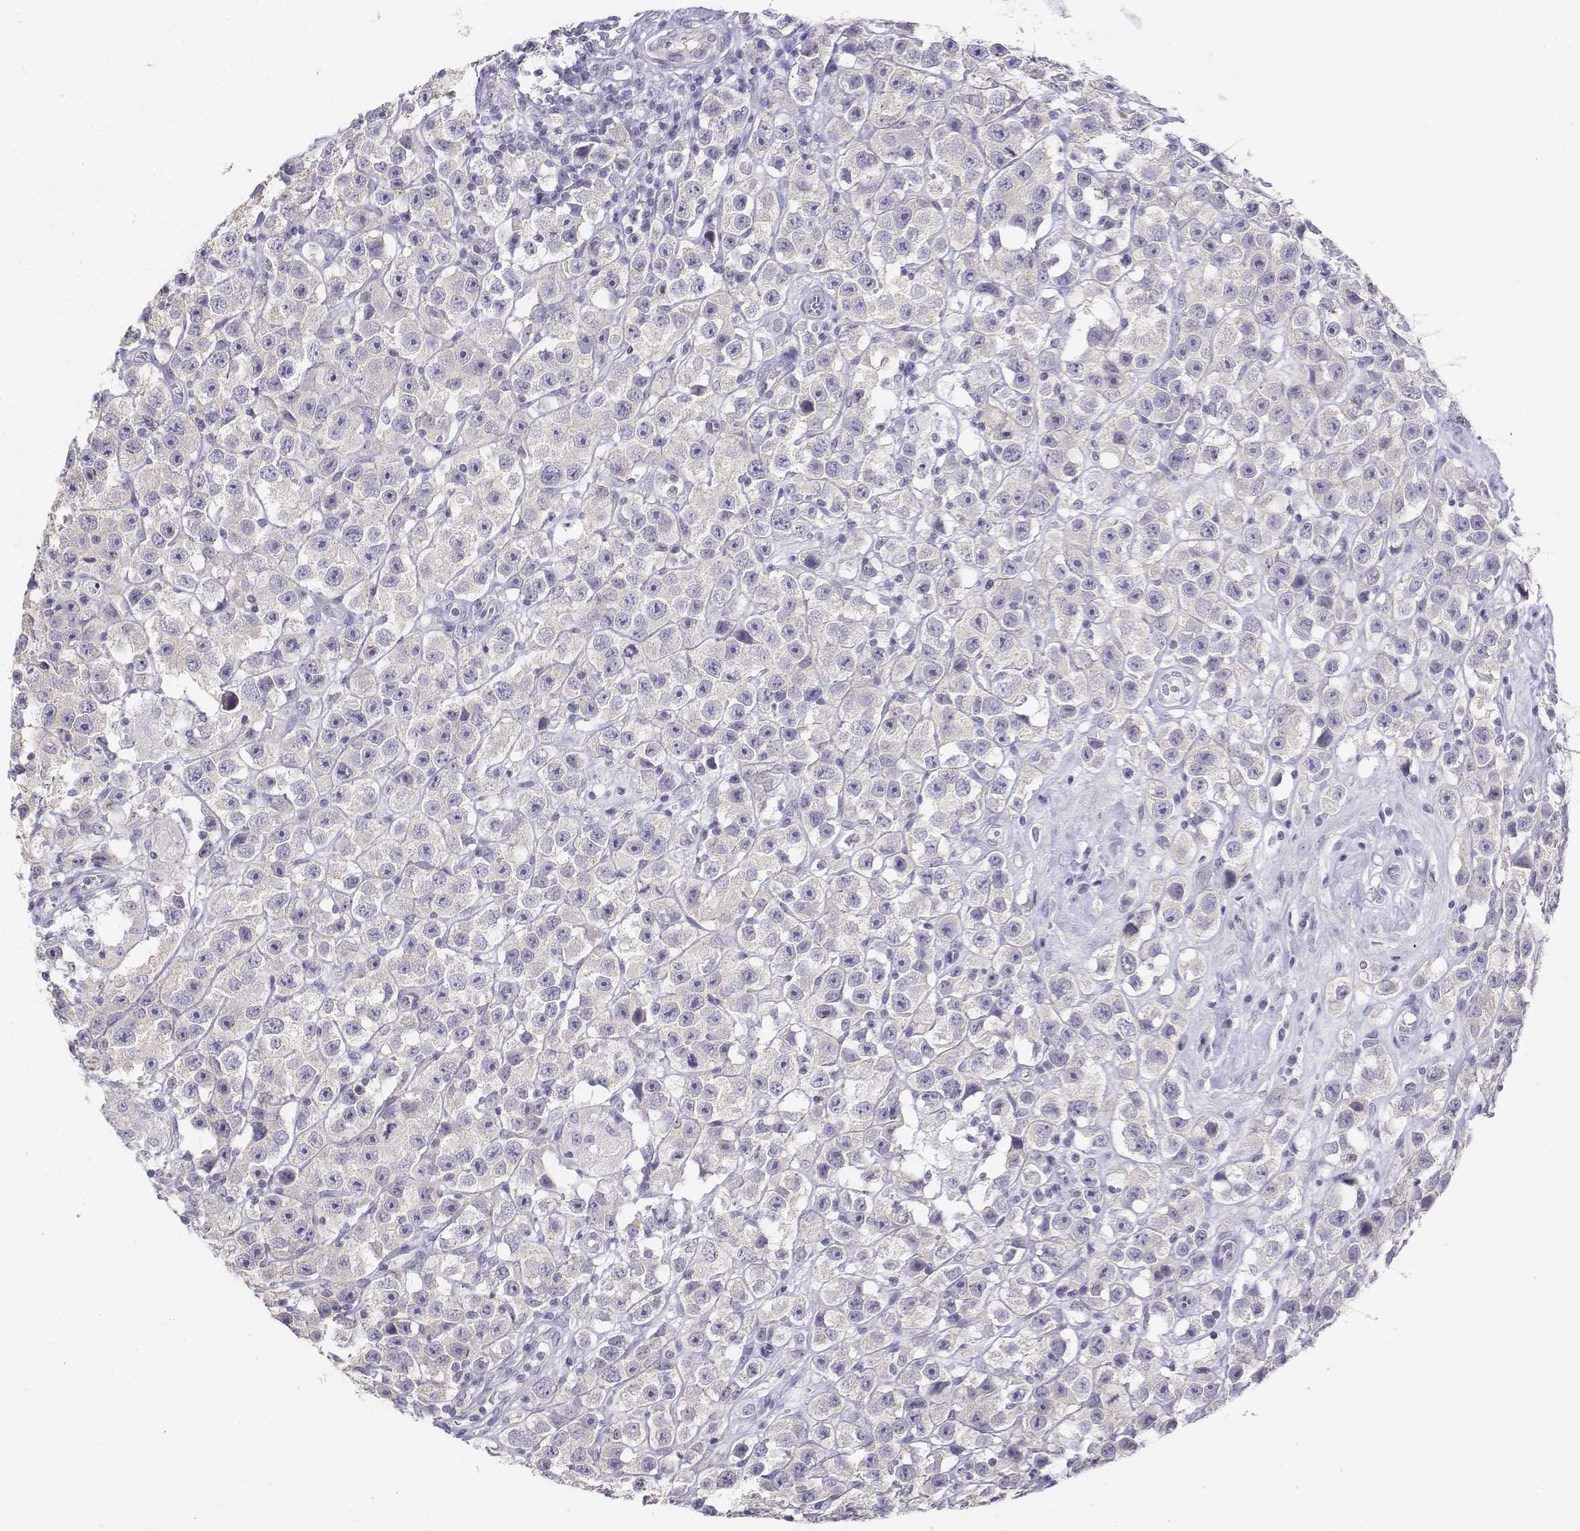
{"staining": {"intensity": "negative", "quantity": "none", "location": "none"}, "tissue": "testis cancer", "cell_type": "Tumor cells", "image_type": "cancer", "snomed": [{"axis": "morphology", "description": "Seminoma, NOS"}, {"axis": "topography", "description": "Testis"}], "caption": "IHC of human testis seminoma exhibits no expression in tumor cells.", "gene": "LGSN", "patient": {"sex": "male", "age": 45}}